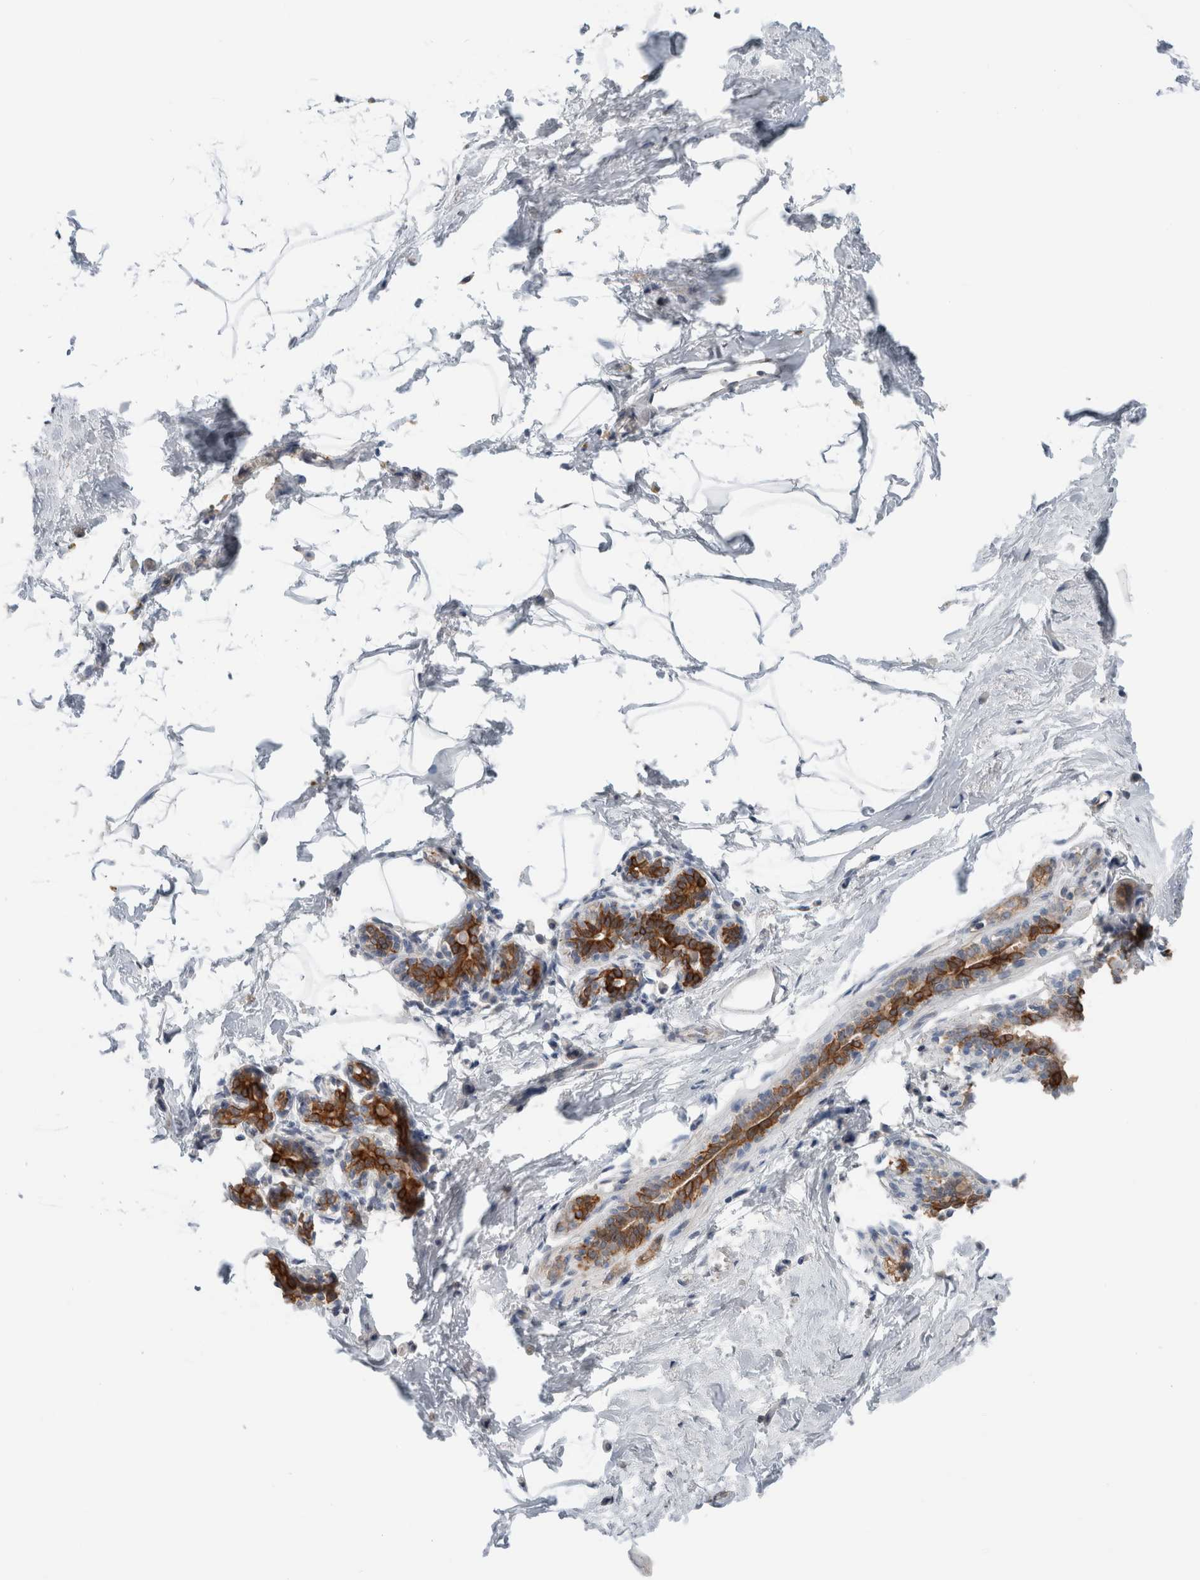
{"staining": {"intensity": "negative", "quantity": "none", "location": "none"}, "tissue": "breast", "cell_type": "Adipocytes", "image_type": "normal", "snomed": [{"axis": "morphology", "description": "Normal tissue, NOS"}, {"axis": "topography", "description": "Breast"}], "caption": "This is an immunohistochemistry histopathology image of normal human breast. There is no staining in adipocytes.", "gene": "XPNPEP1", "patient": {"sex": "female", "age": 62}}